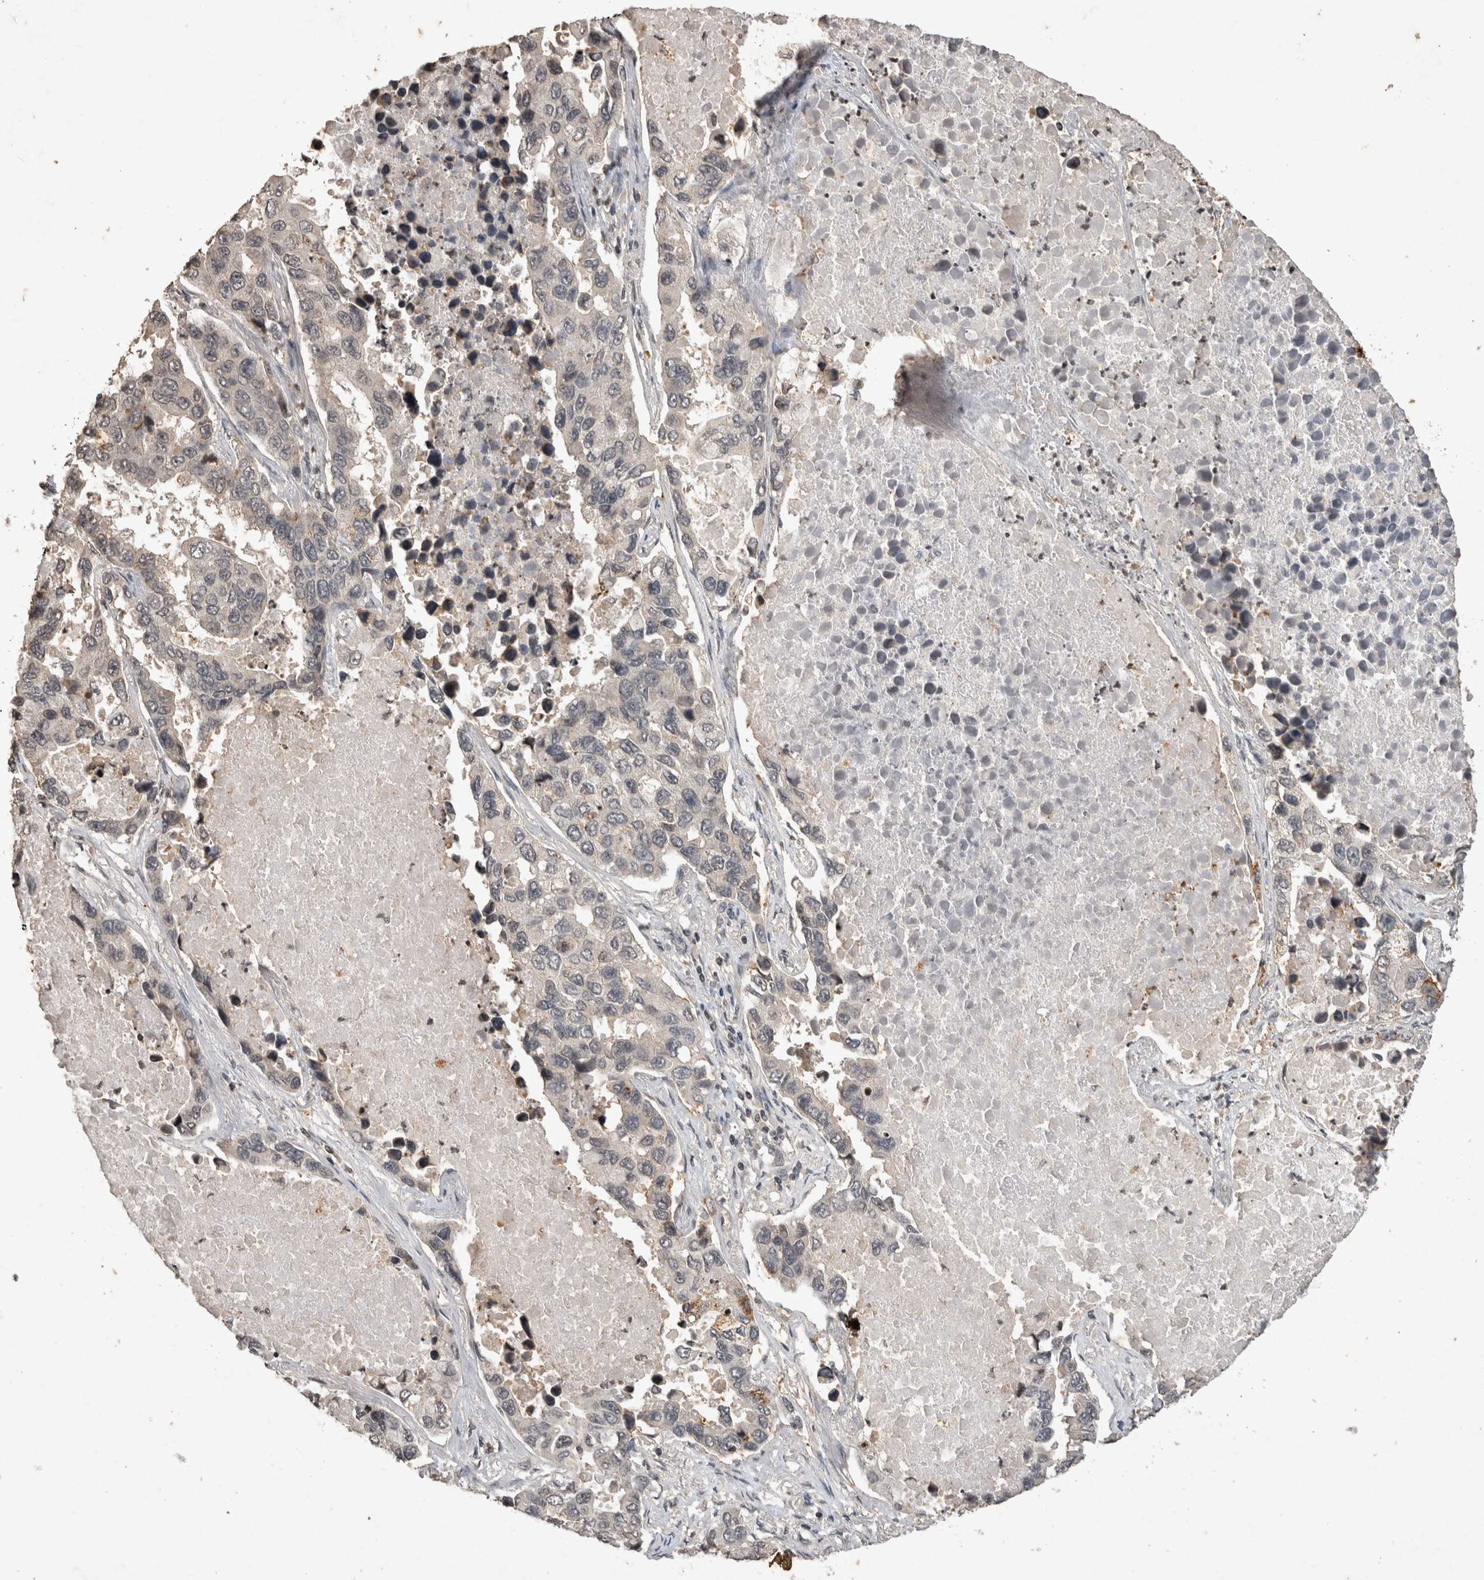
{"staining": {"intensity": "moderate", "quantity": "<25%", "location": "cytoplasmic/membranous"}, "tissue": "lung cancer", "cell_type": "Tumor cells", "image_type": "cancer", "snomed": [{"axis": "morphology", "description": "Adenocarcinoma, NOS"}, {"axis": "topography", "description": "Lung"}], "caption": "Adenocarcinoma (lung) stained with a brown dye displays moderate cytoplasmic/membranous positive staining in about <25% of tumor cells.", "gene": "HRK", "patient": {"sex": "male", "age": 64}}